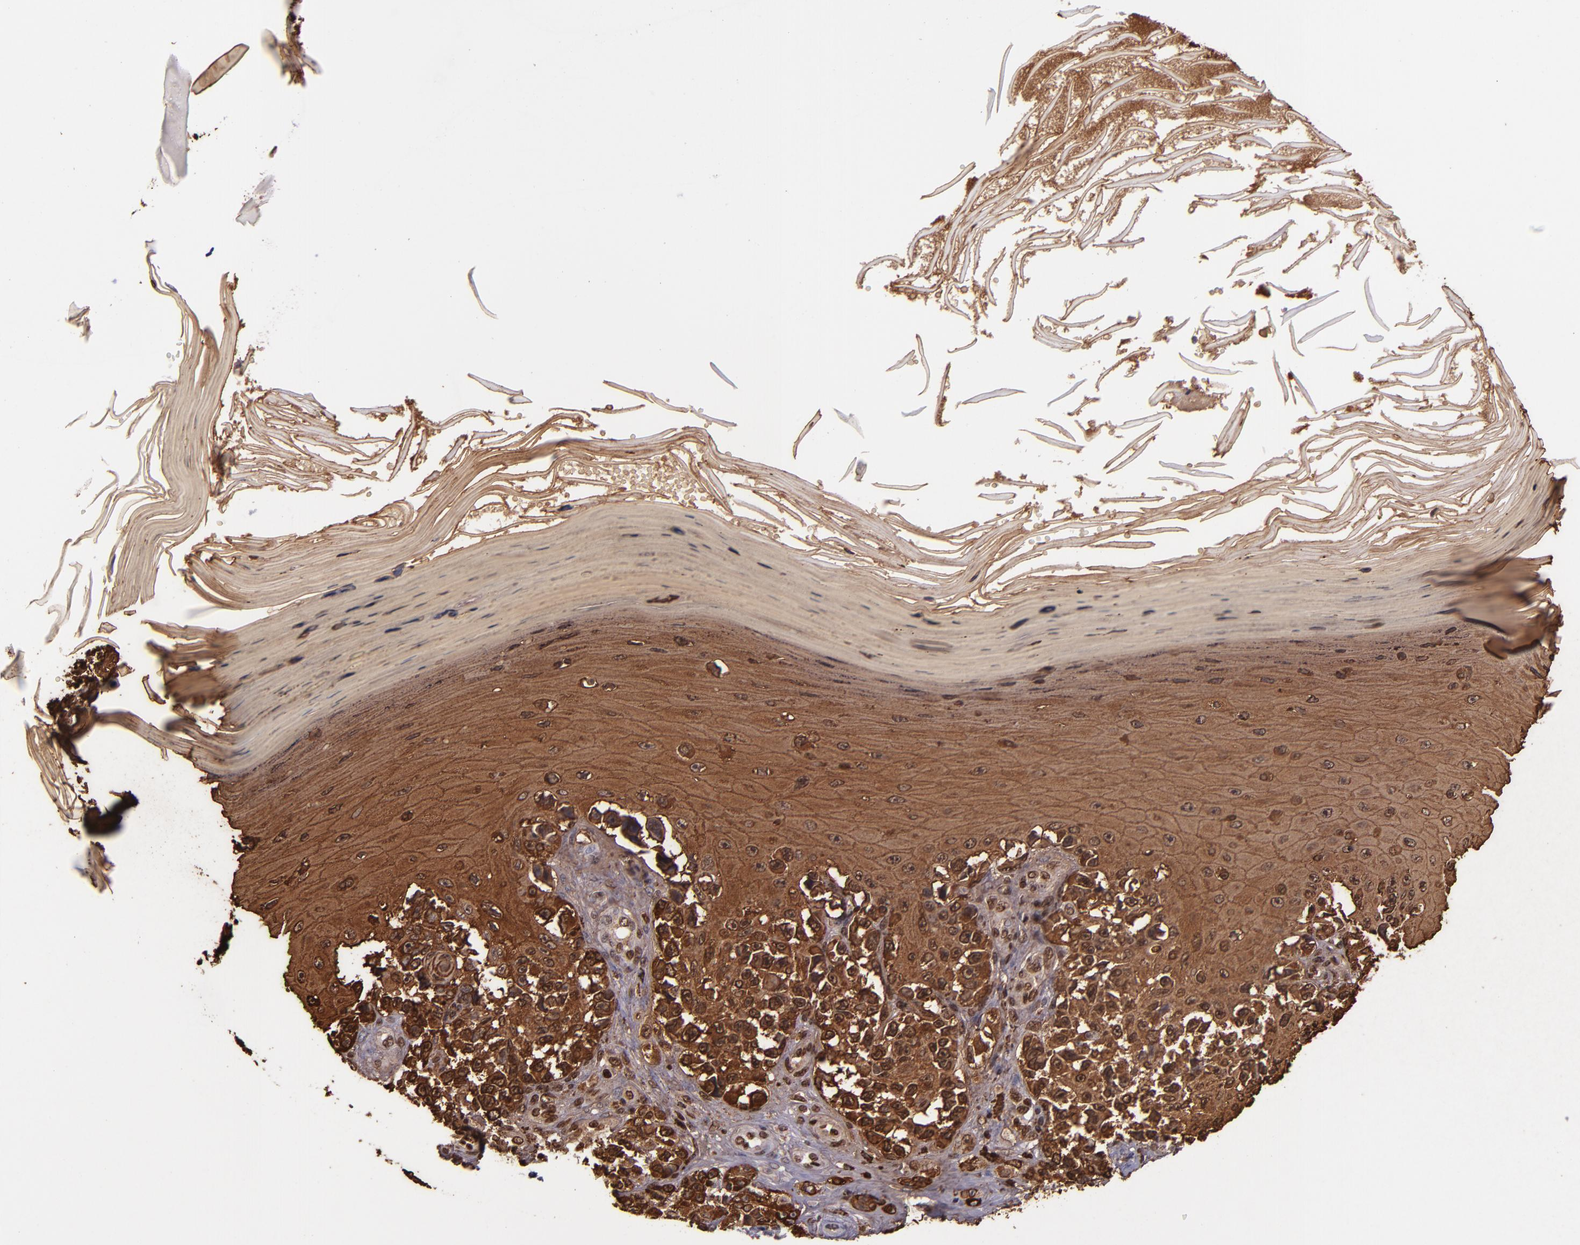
{"staining": {"intensity": "negative", "quantity": "none", "location": "none"}, "tissue": "melanoma", "cell_type": "Tumor cells", "image_type": "cancer", "snomed": [{"axis": "morphology", "description": "Malignant melanoma, NOS"}, {"axis": "topography", "description": "Skin"}], "caption": "Immunohistochemical staining of human melanoma displays no significant expression in tumor cells.", "gene": "IVL", "patient": {"sex": "female", "age": 82}}